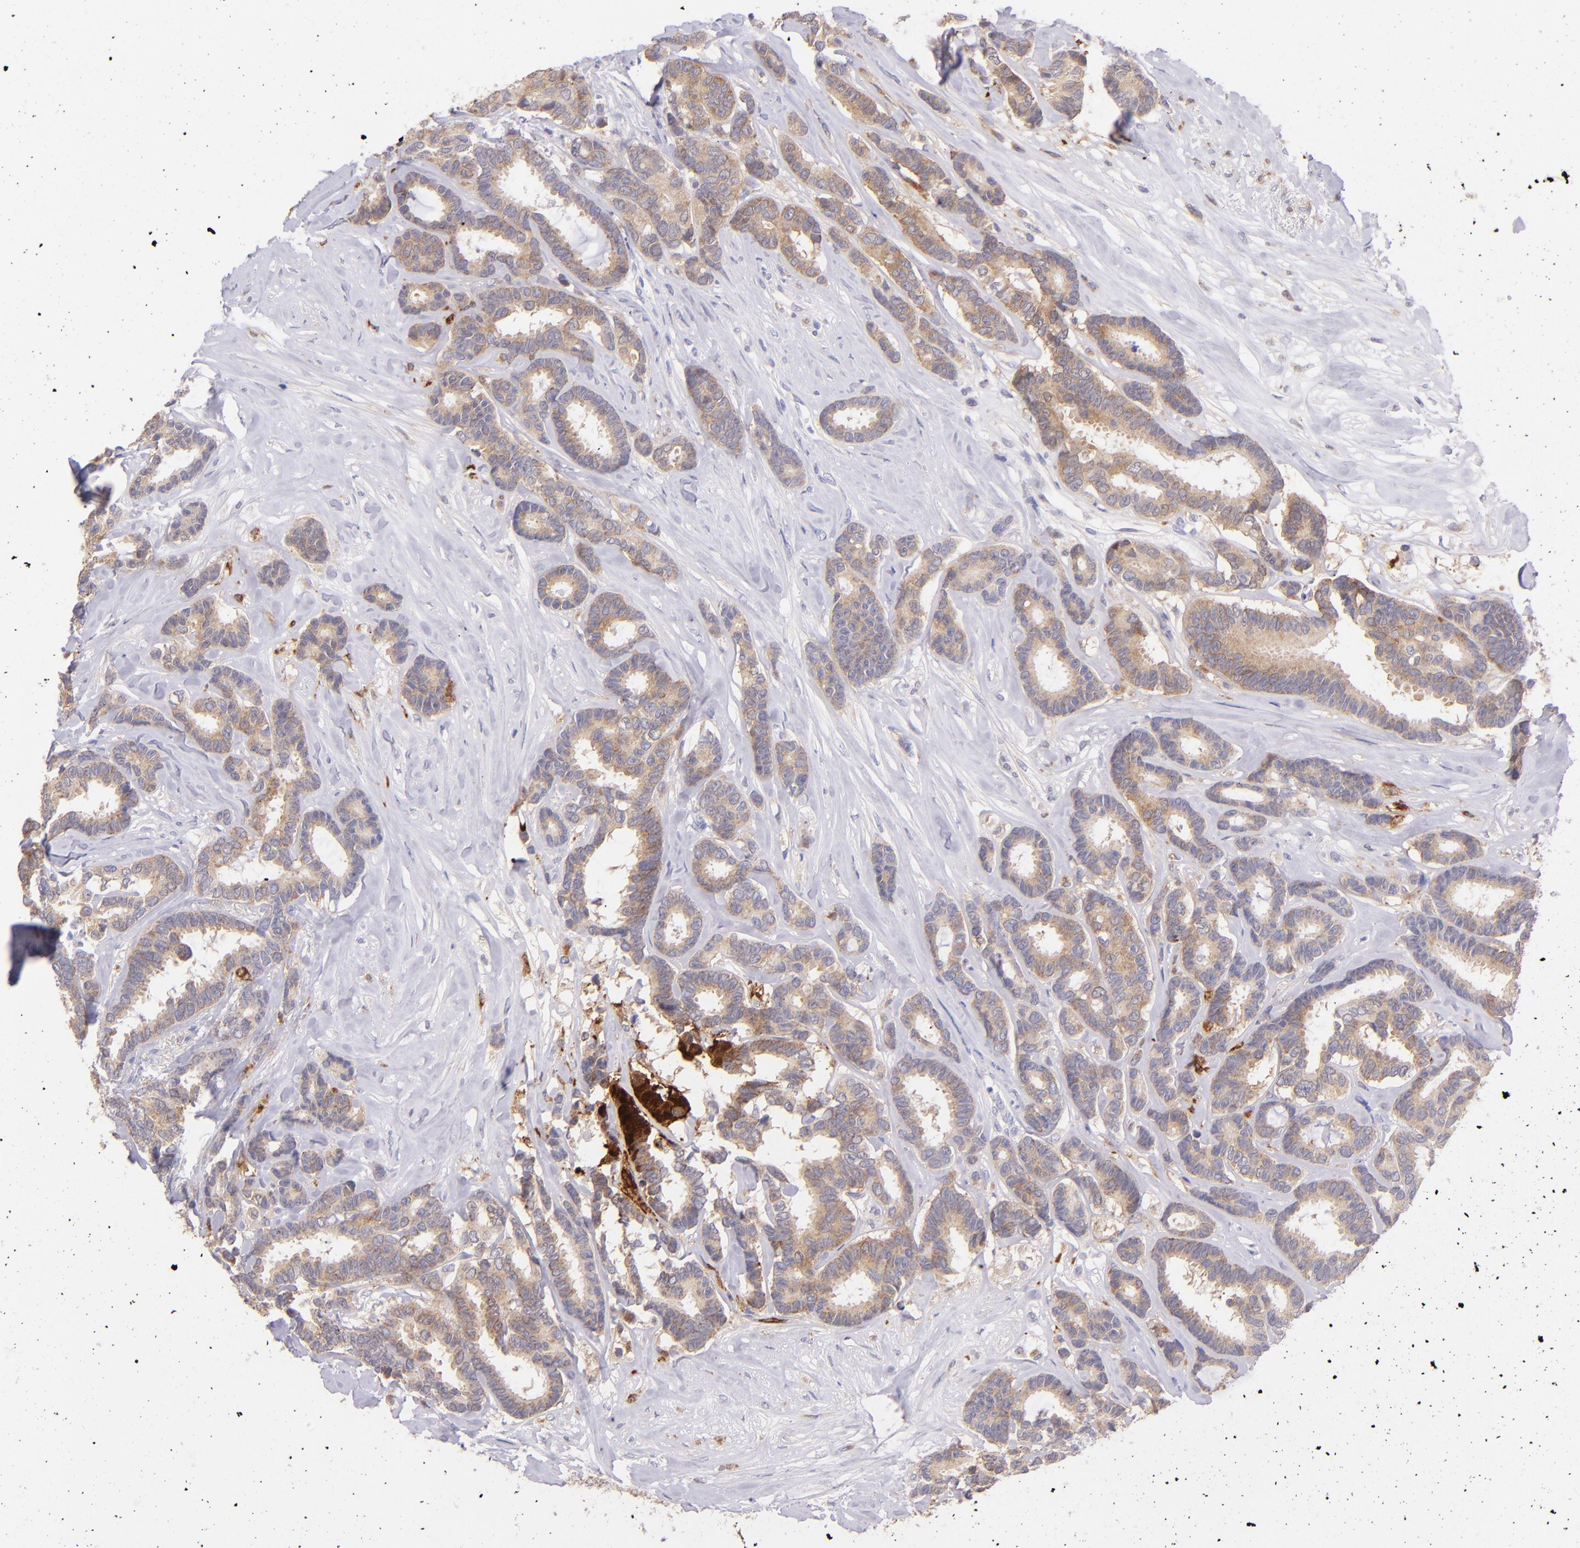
{"staining": {"intensity": "moderate", "quantity": ">75%", "location": "cytoplasmic/membranous"}, "tissue": "breast cancer", "cell_type": "Tumor cells", "image_type": "cancer", "snomed": [{"axis": "morphology", "description": "Duct carcinoma"}, {"axis": "topography", "description": "Breast"}], "caption": "An image of human invasive ductal carcinoma (breast) stained for a protein exhibits moderate cytoplasmic/membranous brown staining in tumor cells. The staining was performed using DAB (3,3'-diaminobenzidine), with brown indicating positive protein expression. Nuclei are stained blue with hematoxylin.", "gene": "SH2D4A", "patient": {"sex": "female", "age": 87}}